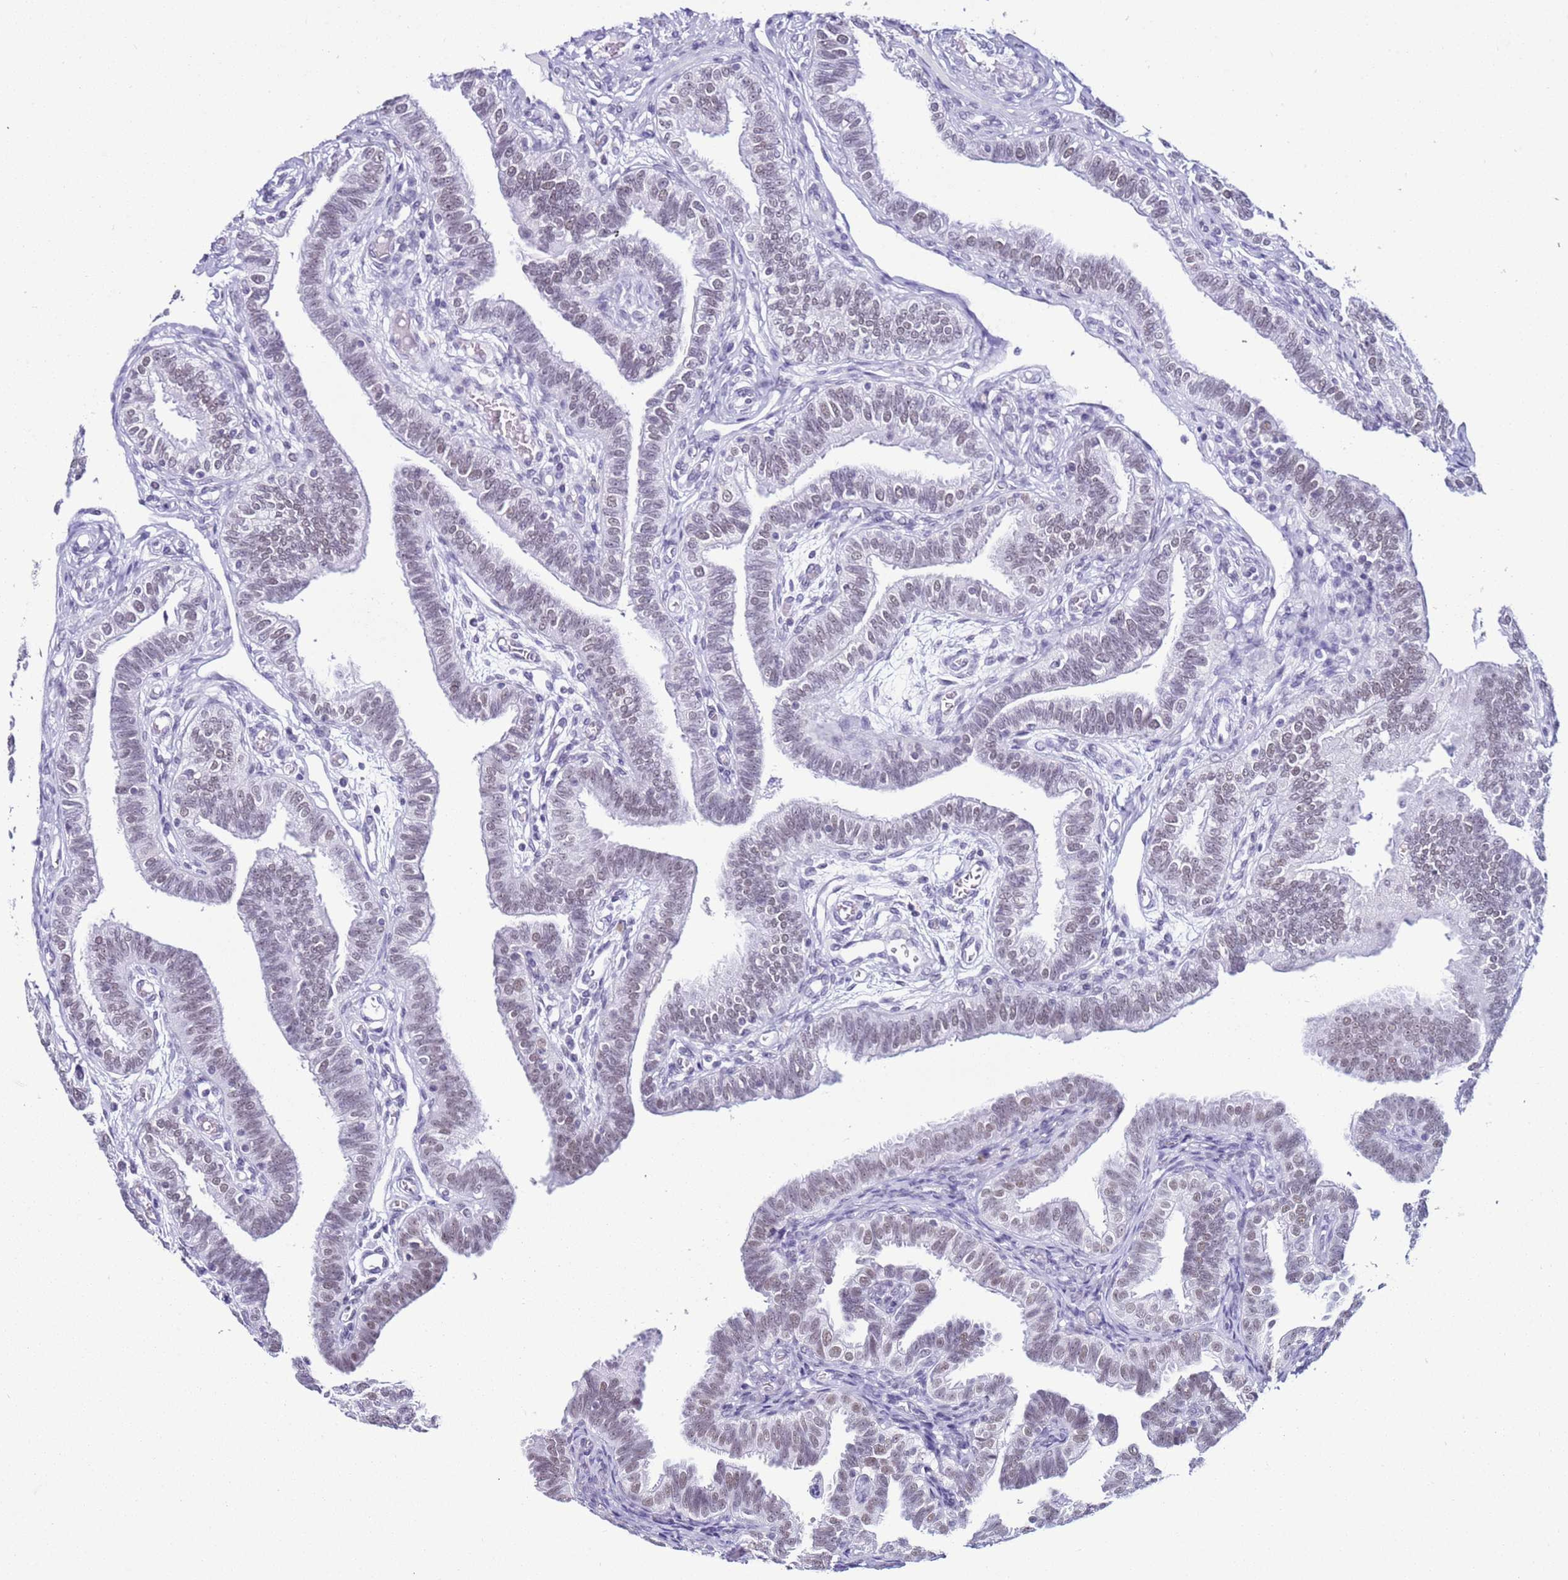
{"staining": {"intensity": "moderate", "quantity": "25%-75%", "location": "nuclear"}, "tissue": "fallopian tube", "cell_type": "Glandular cells", "image_type": "normal", "snomed": [{"axis": "morphology", "description": "Normal tissue, NOS"}, {"axis": "topography", "description": "Fallopian tube"}], "caption": "This is a micrograph of IHC staining of benign fallopian tube, which shows moderate expression in the nuclear of glandular cells.", "gene": "DHX15", "patient": {"sex": "female", "age": 39}}